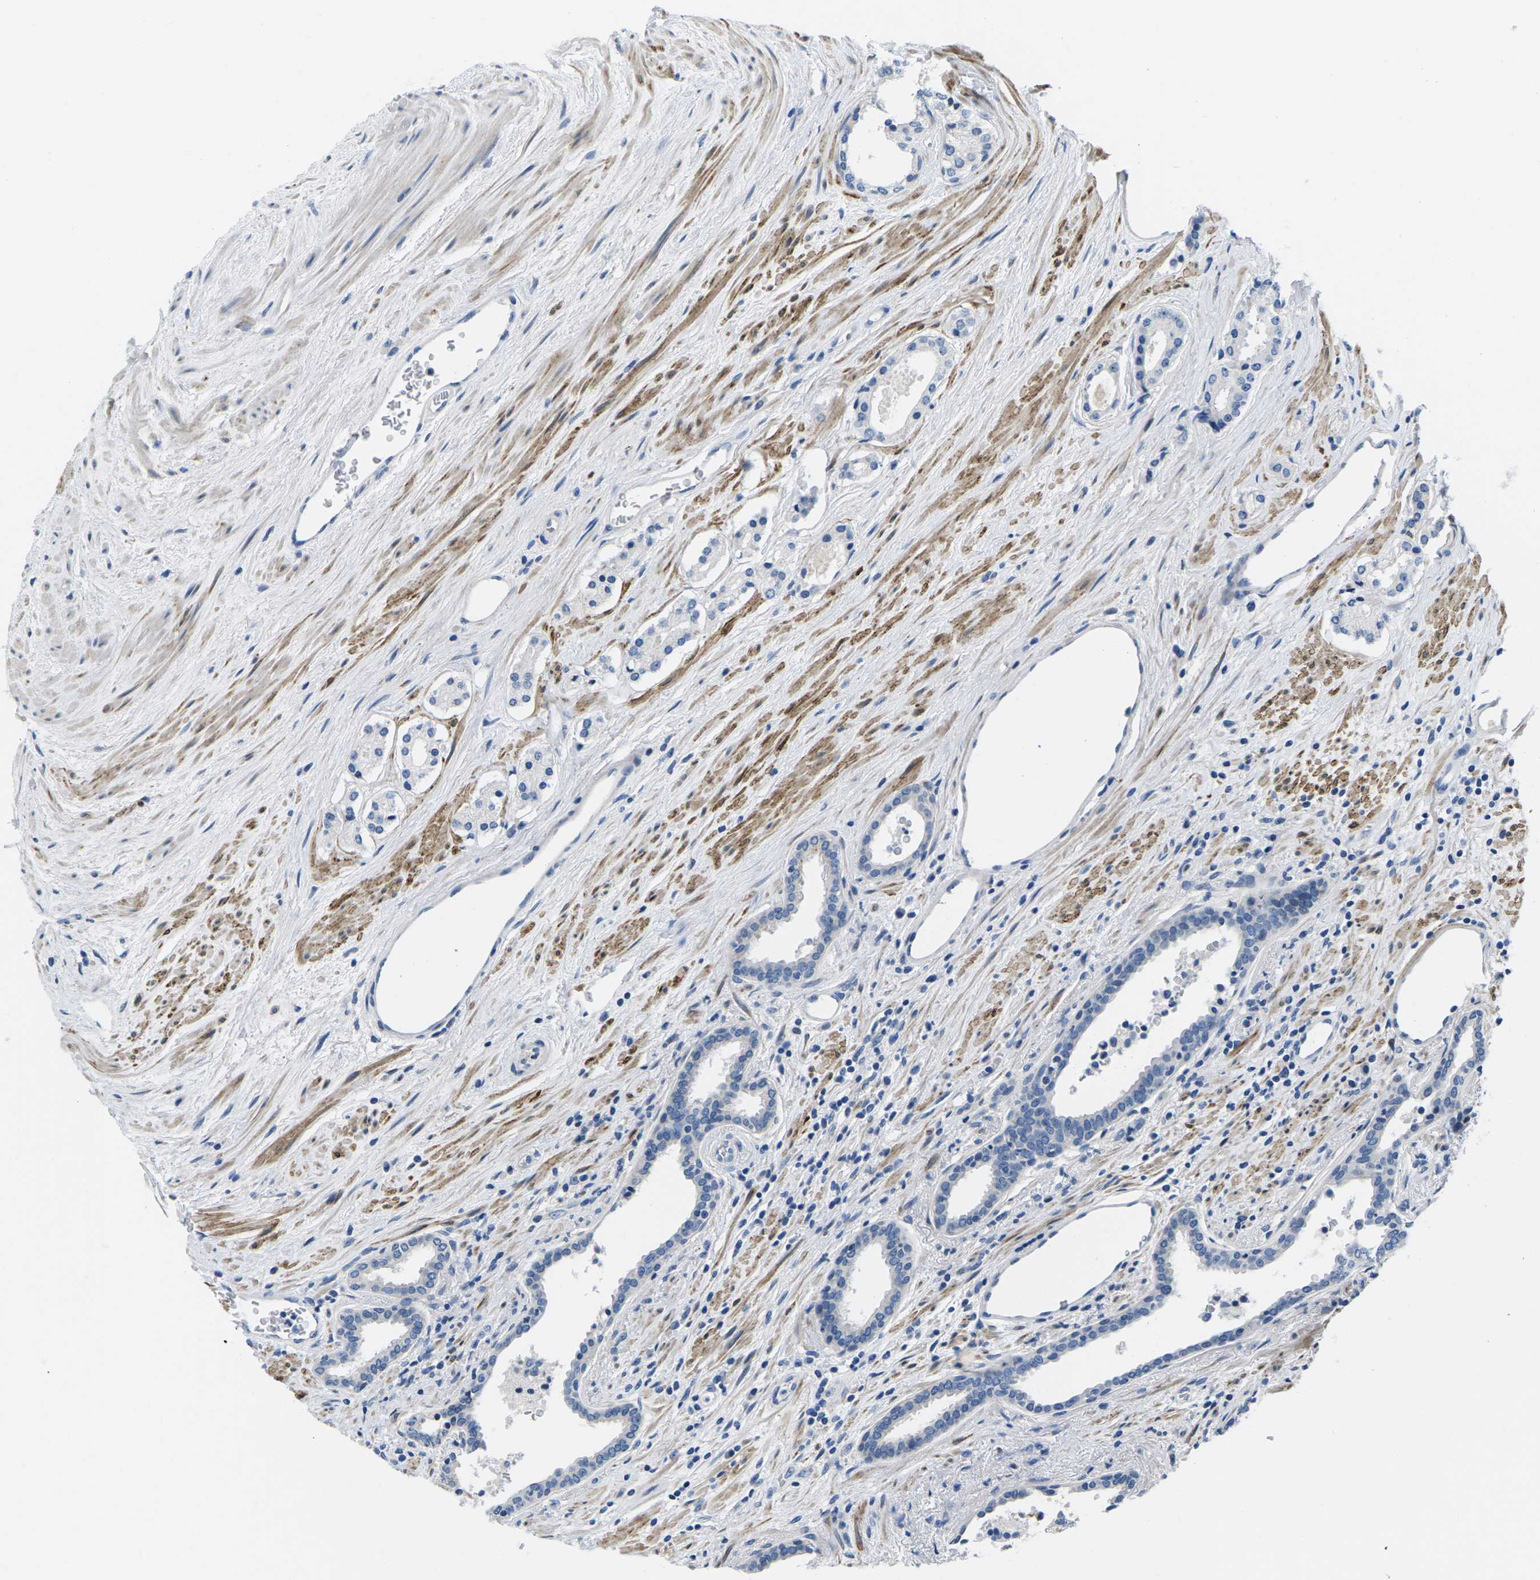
{"staining": {"intensity": "negative", "quantity": "none", "location": "none"}, "tissue": "prostate cancer", "cell_type": "Tumor cells", "image_type": "cancer", "snomed": [{"axis": "morphology", "description": "Adenocarcinoma, High grade"}, {"axis": "topography", "description": "Prostate"}], "caption": "An IHC image of prostate adenocarcinoma (high-grade) is shown. There is no staining in tumor cells of prostate adenocarcinoma (high-grade).", "gene": "TSPAN2", "patient": {"sex": "male", "age": 71}}